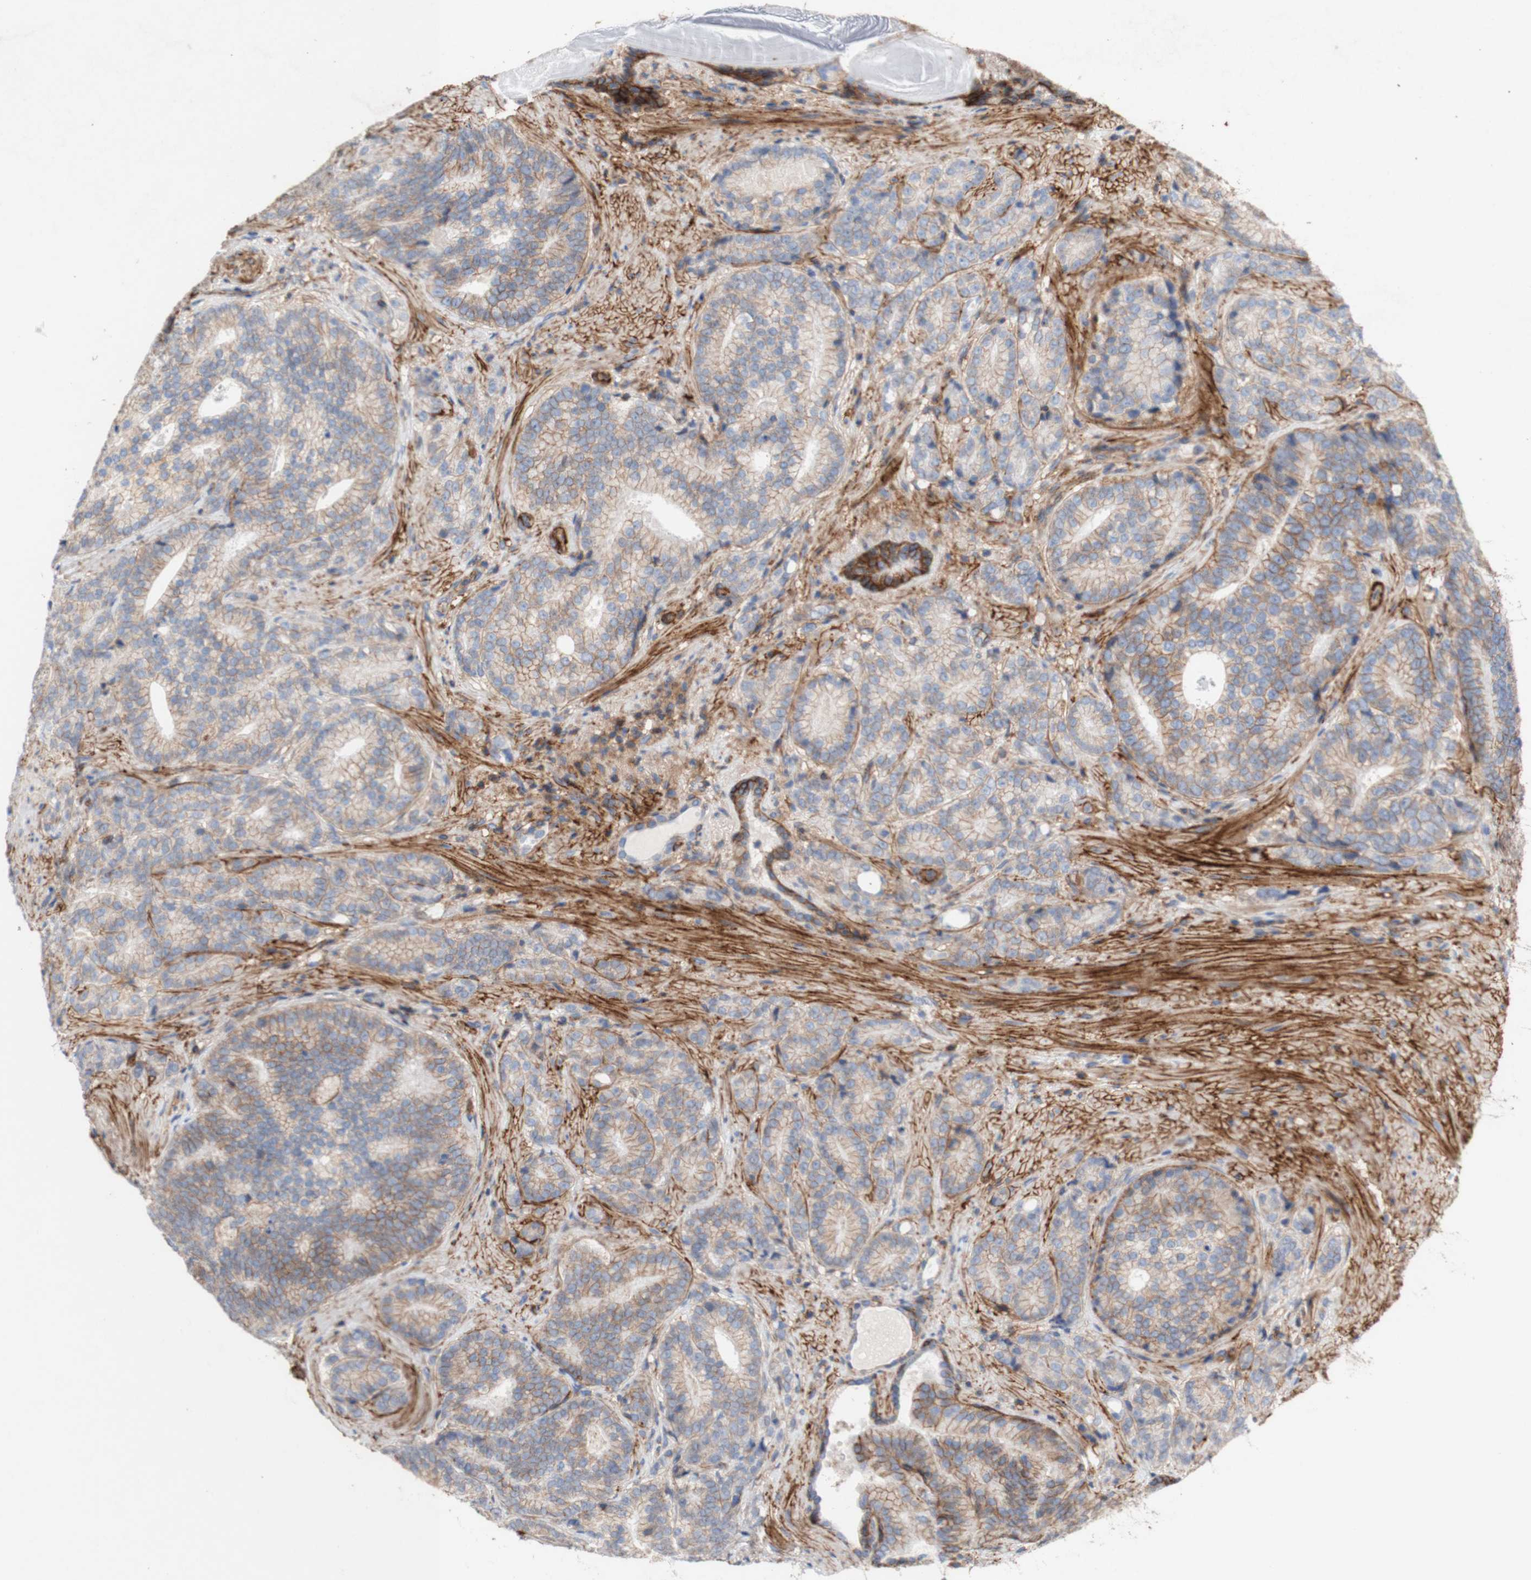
{"staining": {"intensity": "weak", "quantity": "<25%", "location": "cytoplasmic/membranous"}, "tissue": "prostate cancer", "cell_type": "Tumor cells", "image_type": "cancer", "snomed": [{"axis": "morphology", "description": "Adenocarcinoma, High grade"}, {"axis": "topography", "description": "Prostate"}], "caption": "Tumor cells are negative for brown protein staining in prostate cancer.", "gene": "ATP2A3", "patient": {"sex": "male", "age": 61}}